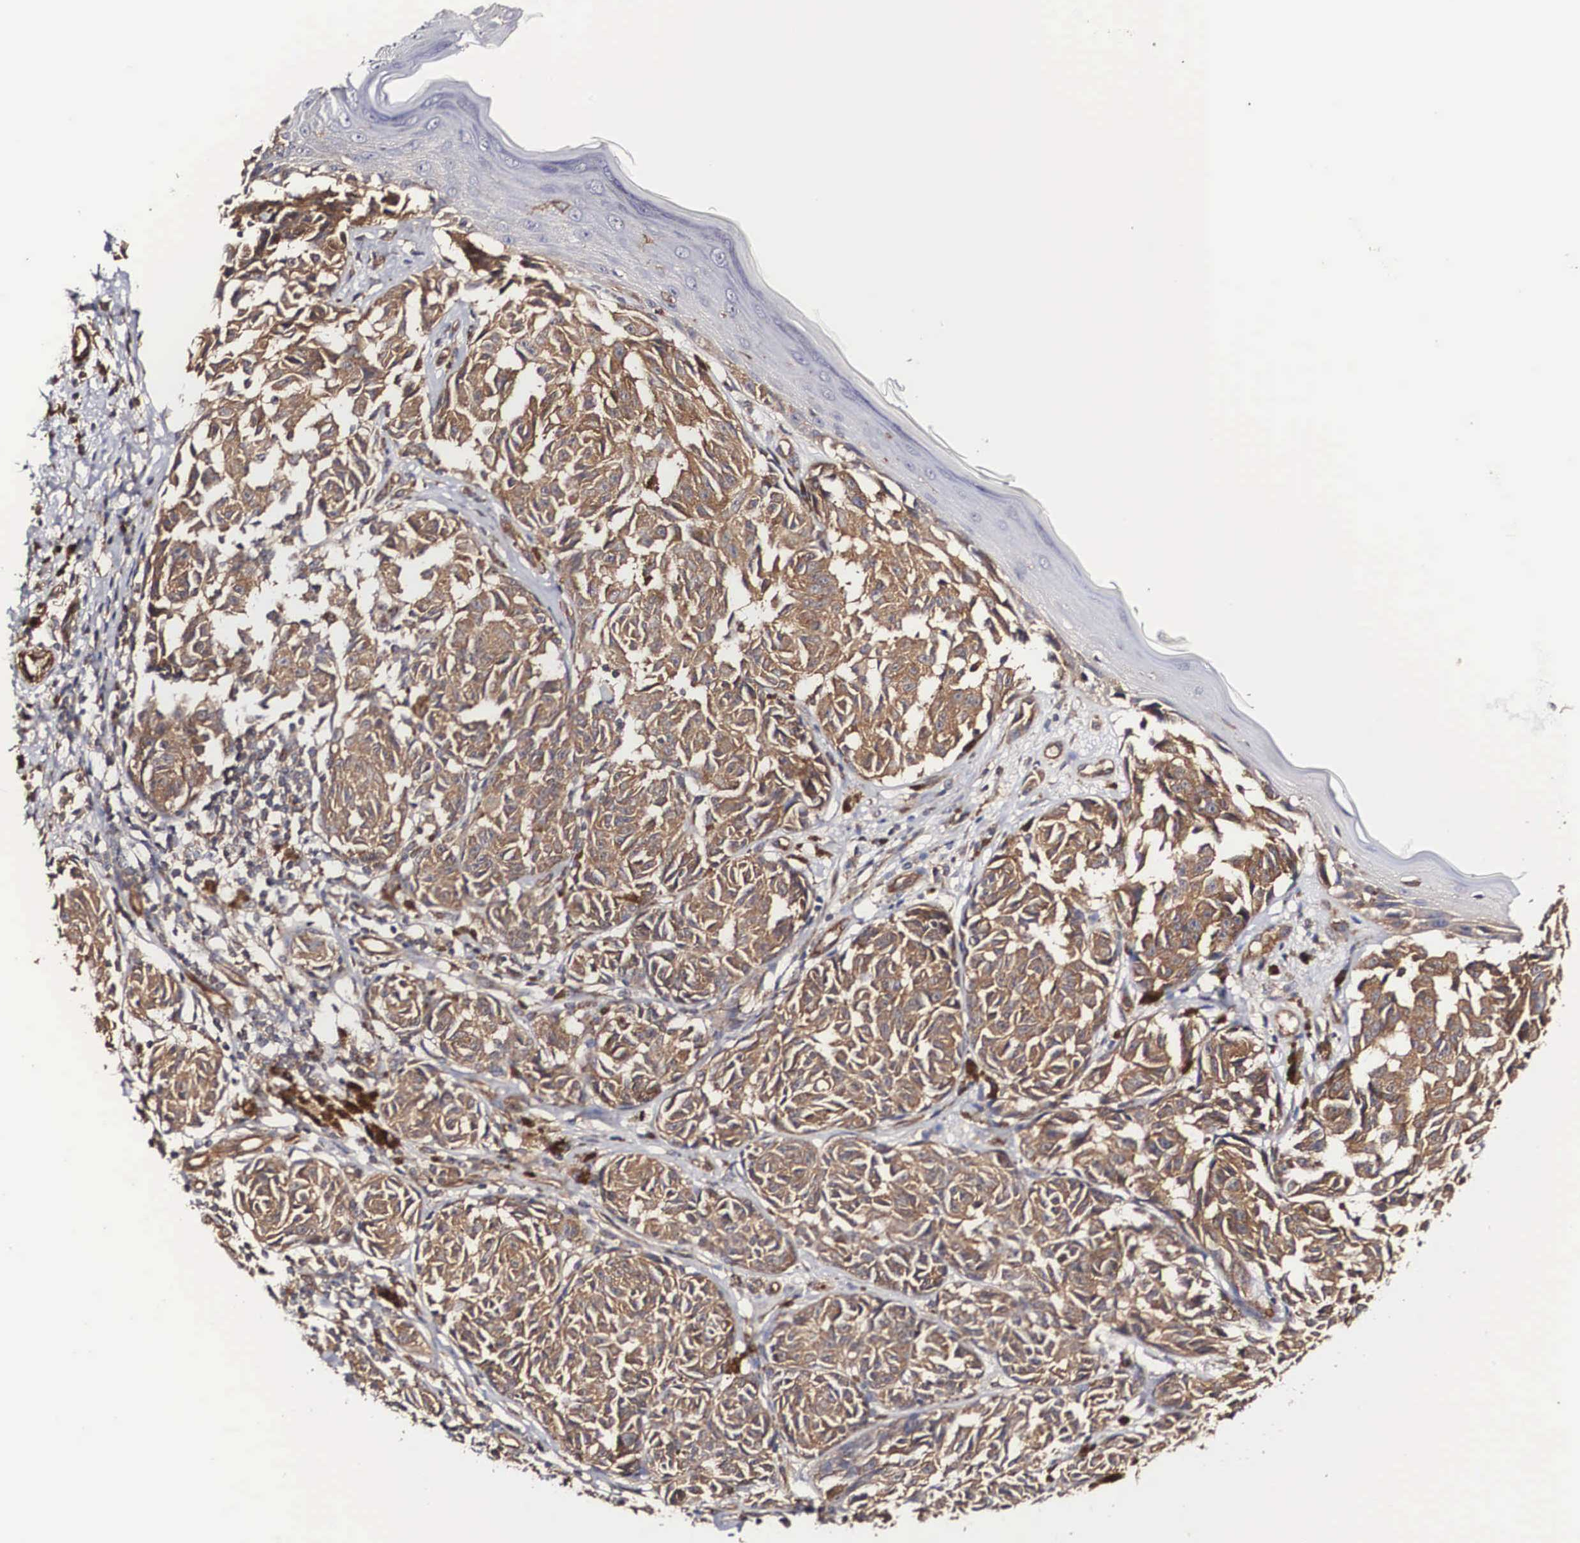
{"staining": {"intensity": "moderate", "quantity": ">75%", "location": "cytoplasmic/membranous"}, "tissue": "melanoma", "cell_type": "Tumor cells", "image_type": "cancer", "snomed": [{"axis": "morphology", "description": "Malignant melanoma, NOS"}, {"axis": "topography", "description": "Skin"}], "caption": "DAB immunohistochemical staining of melanoma demonstrates moderate cytoplasmic/membranous protein positivity in about >75% of tumor cells.", "gene": "ARMCX4", "patient": {"sex": "male", "age": 49}}